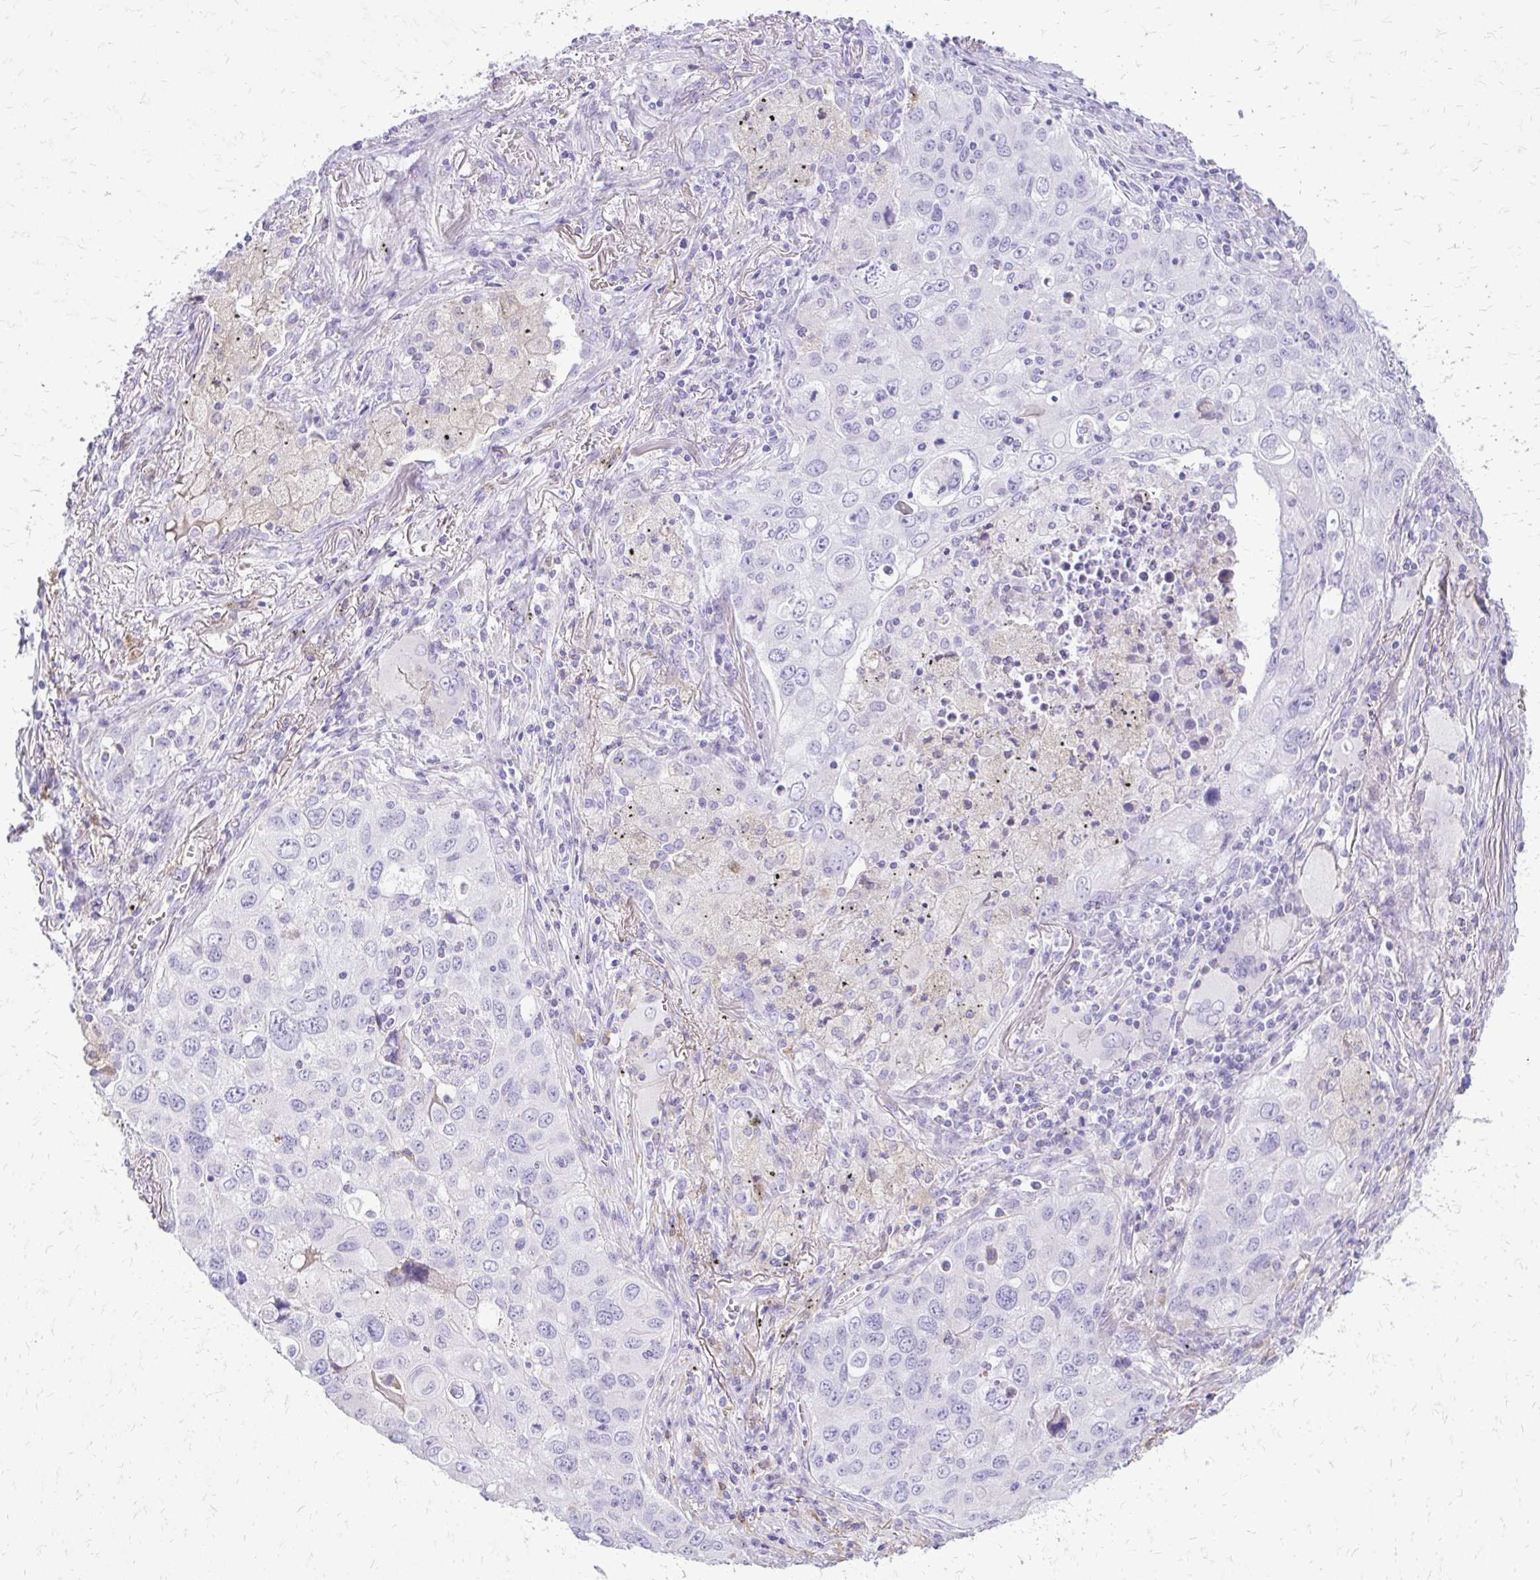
{"staining": {"intensity": "negative", "quantity": "none", "location": "none"}, "tissue": "lung cancer", "cell_type": "Tumor cells", "image_type": "cancer", "snomed": [{"axis": "morphology", "description": "Adenocarcinoma, NOS"}, {"axis": "morphology", "description": "Adenocarcinoma, metastatic, NOS"}, {"axis": "topography", "description": "Lymph node"}, {"axis": "topography", "description": "Lung"}], "caption": "Protein analysis of lung cancer exhibits no significant staining in tumor cells.", "gene": "SIGLEC11", "patient": {"sex": "female", "age": 42}}